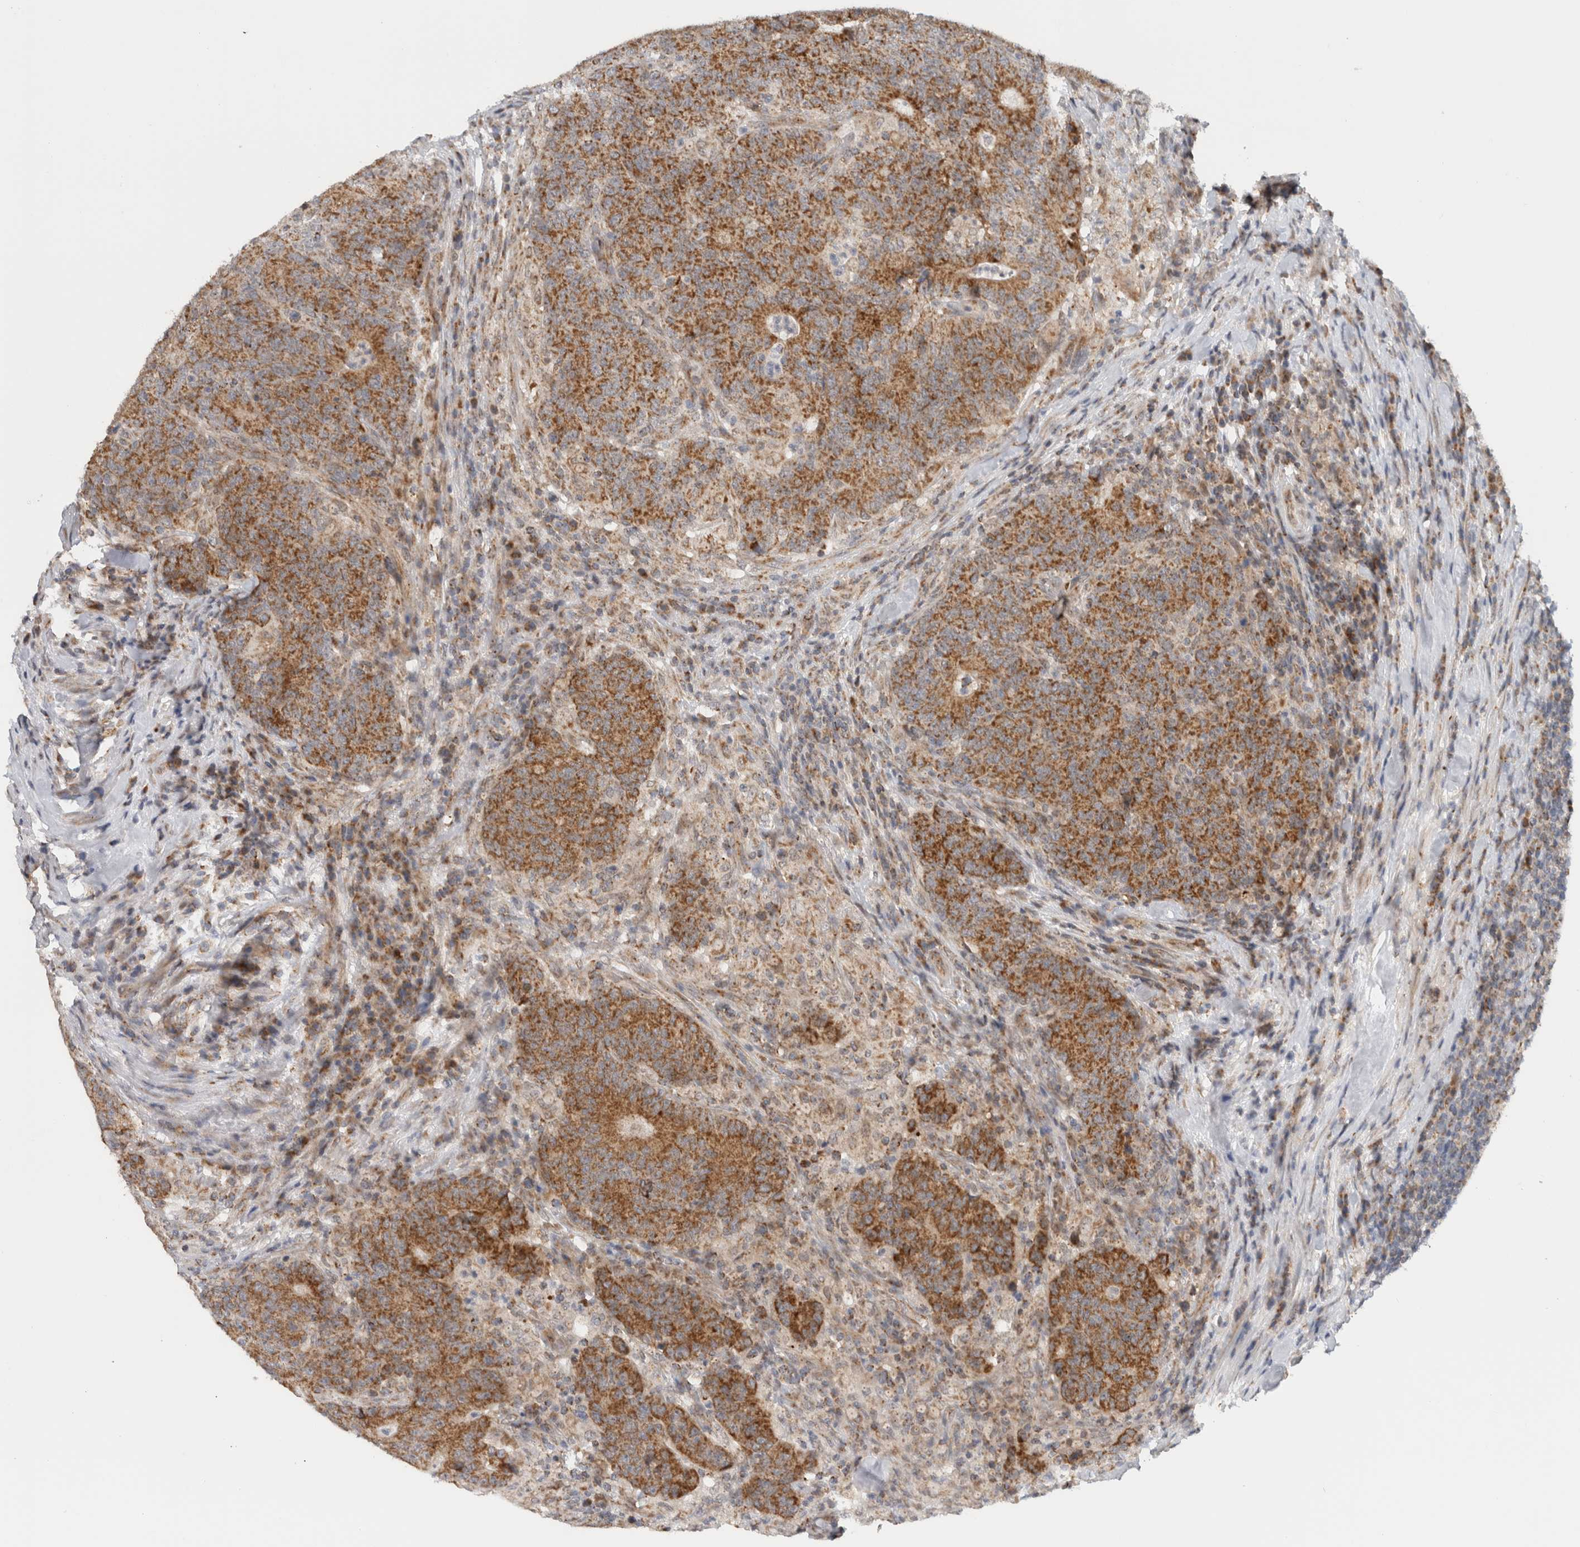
{"staining": {"intensity": "strong", "quantity": ">75%", "location": "cytoplasmic/membranous"}, "tissue": "colorectal cancer", "cell_type": "Tumor cells", "image_type": "cancer", "snomed": [{"axis": "morphology", "description": "Normal tissue, NOS"}, {"axis": "morphology", "description": "Adenocarcinoma, NOS"}, {"axis": "topography", "description": "Colon"}], "caption": "Immunohistochemistry (IHC) of colorectal cancer (adenocarcinoma) shows high levels of strong cytoplasmic/membranous expression in about >75% of tumor cells.", "gene": "CMC2", "patient": {"sex": "female", "age": 75}}